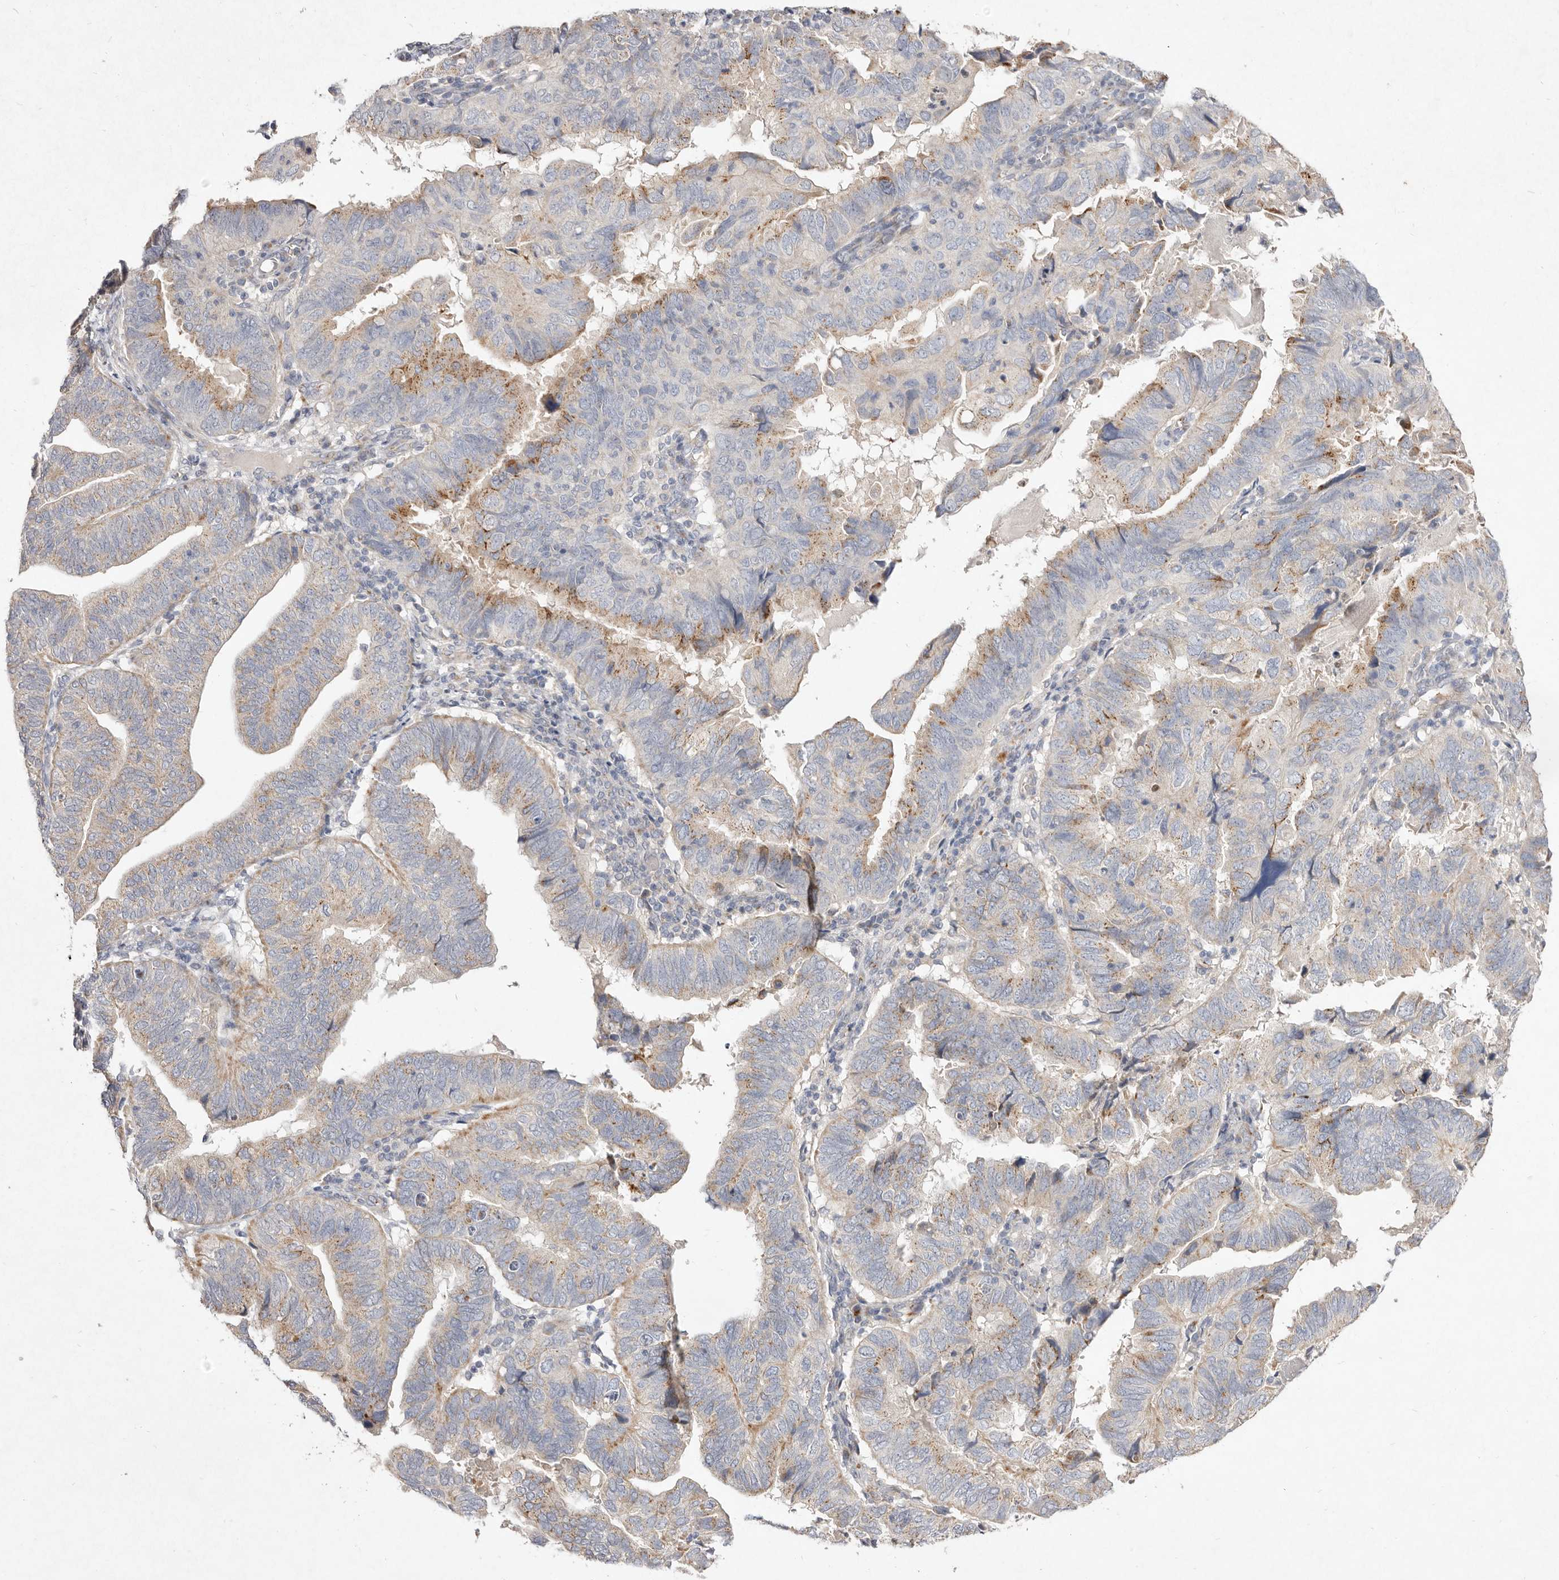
{"staining": {"intensity": "moderate", "quantity": "25%-75%", "location": "cytoplasmic/membranous"}, "tissue": "endometrial cancer", "cell_type": "Tumor cells", "image_type": "cancer", "snomed": [{"axis": "morphology", "description": "Adenocarcinoma, NOS"}, {"axis": "topography", "description": "Uterus"}], "caption": "This photomicrograph shows IHC staining of adenocarcinoma (endometrial), with medium moderate cytoplasmic/membranous staining in about 25%-75% of tumor cells.", "gene": "USP24", "patient": {"sex": "female", "age": 77}}